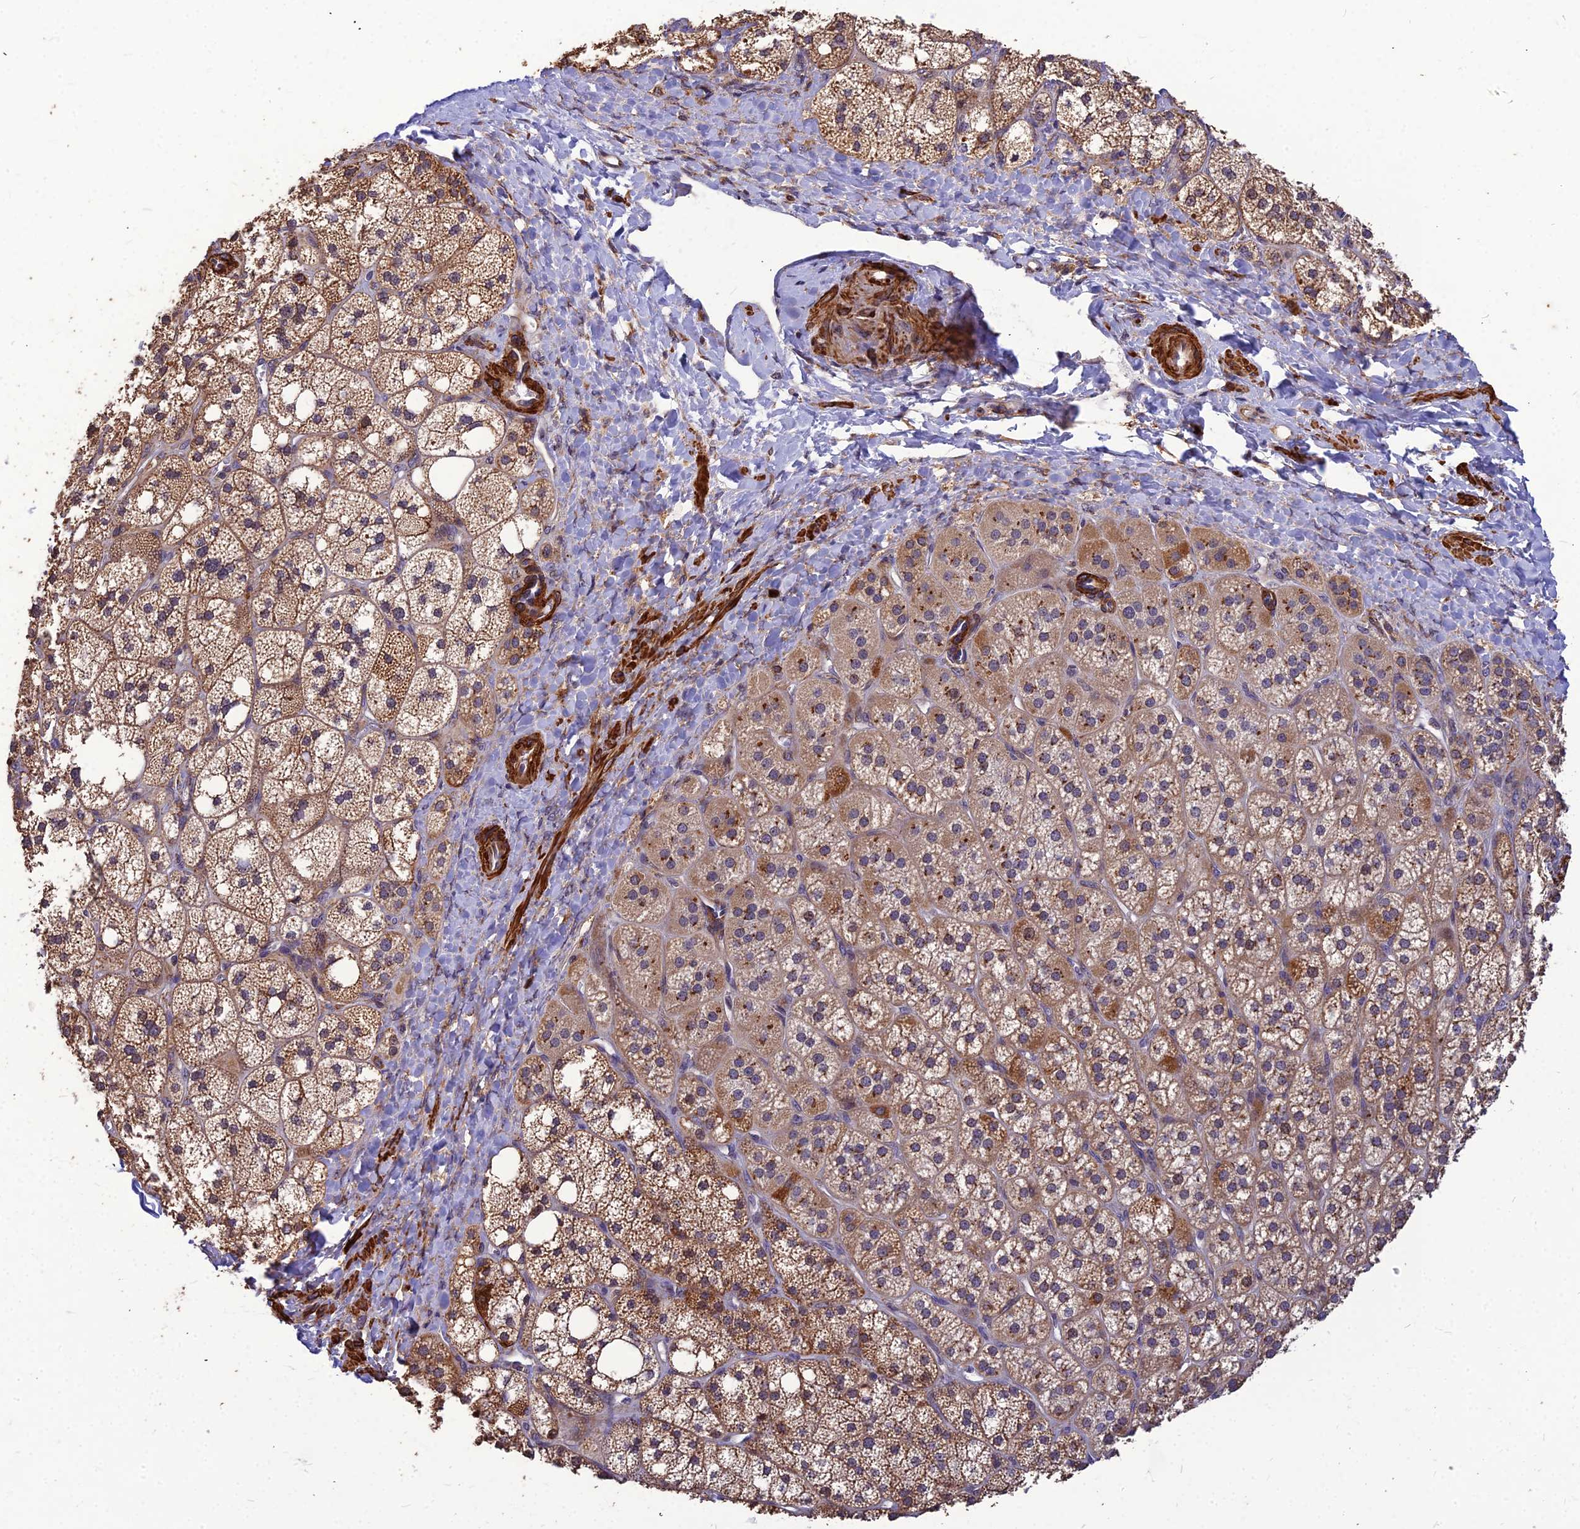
{"staining": {"intensity": "moderate", "quantity": ">75%", "location": "cytoplasmic/membranous"}, "tissue": "adrenal gland", "cell_type": "Glandular cells", "image_type": "normal", "snomed": [{"axis": "morphology", "description": "Normal tissue, NOS"}, {"axis": "topography", "description": "Adrenal gland"}], "caption": "Protein staining of unremarkable adrenal gland reveals moderate cytoplasmic/membranous positivity in about >75% of glandular cells.", "gene": "LEKR1", "patient": {"sex": "male", "age": 61}}